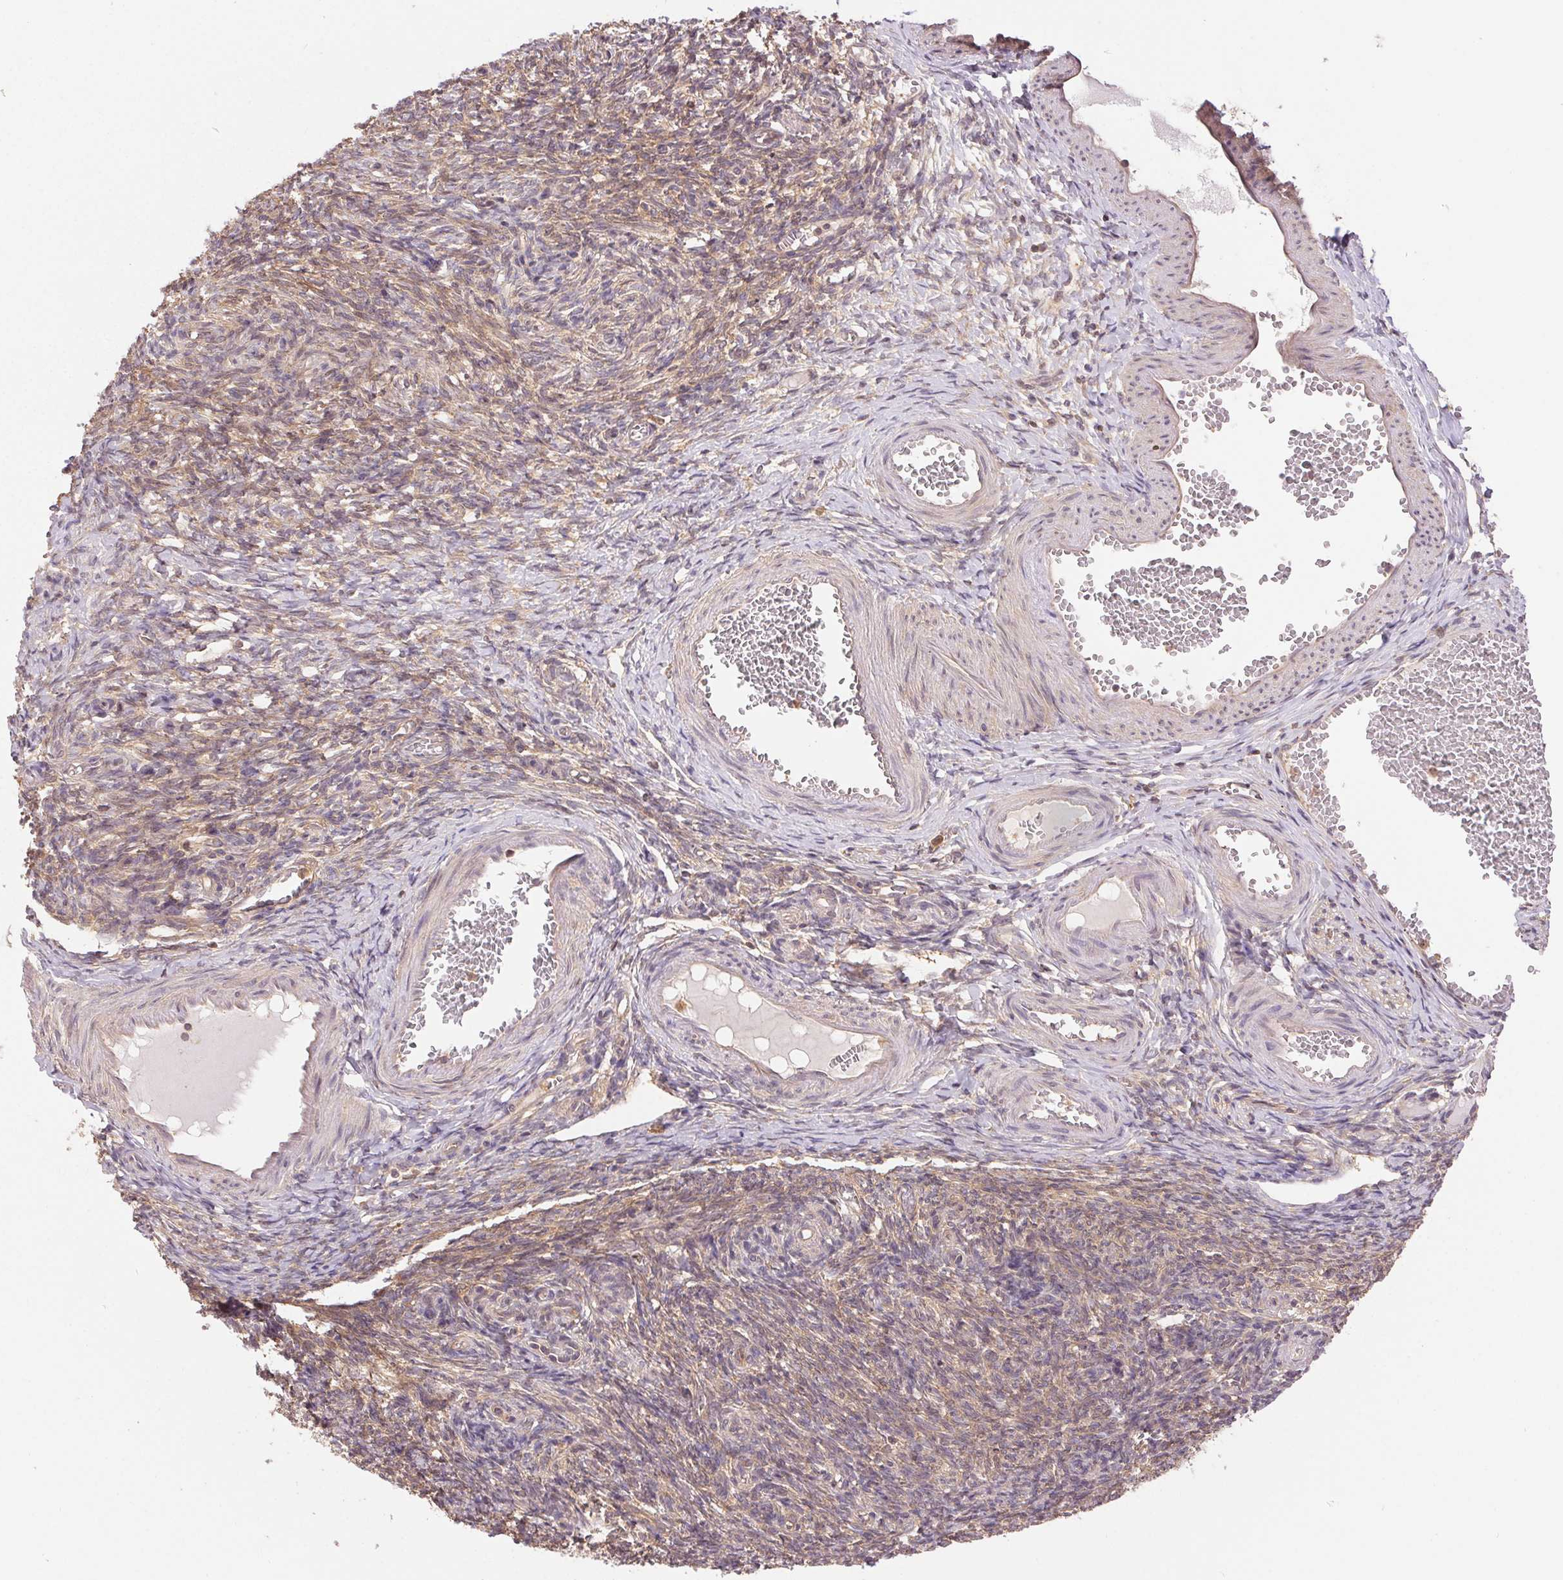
{"staining": {"intensity": "strong", "quantity": "25%-75%", "location": "cytoplasmic/membranous"}, "tissue": "ovary", "cell_type": "Follicle cells", "image_type": "normal", "snomed": [{"axis": "morphology", "description": "Normal tissue, NOS"}, {"axis": "topography", "description": "Ovary"}], "caption": "Immunohistochemical staining of unremarkable human ovary displays 25%-75% levels of strong cytoplasmic/membranous protein positivity in about 25%-75% of follicle cells. (Stains: DAB in brown, nuclei in blue, Microscopy: brightfield microscopy at high magnification).", "gene": "GDI1", "patient": {"sex": "female", "age": 39}}